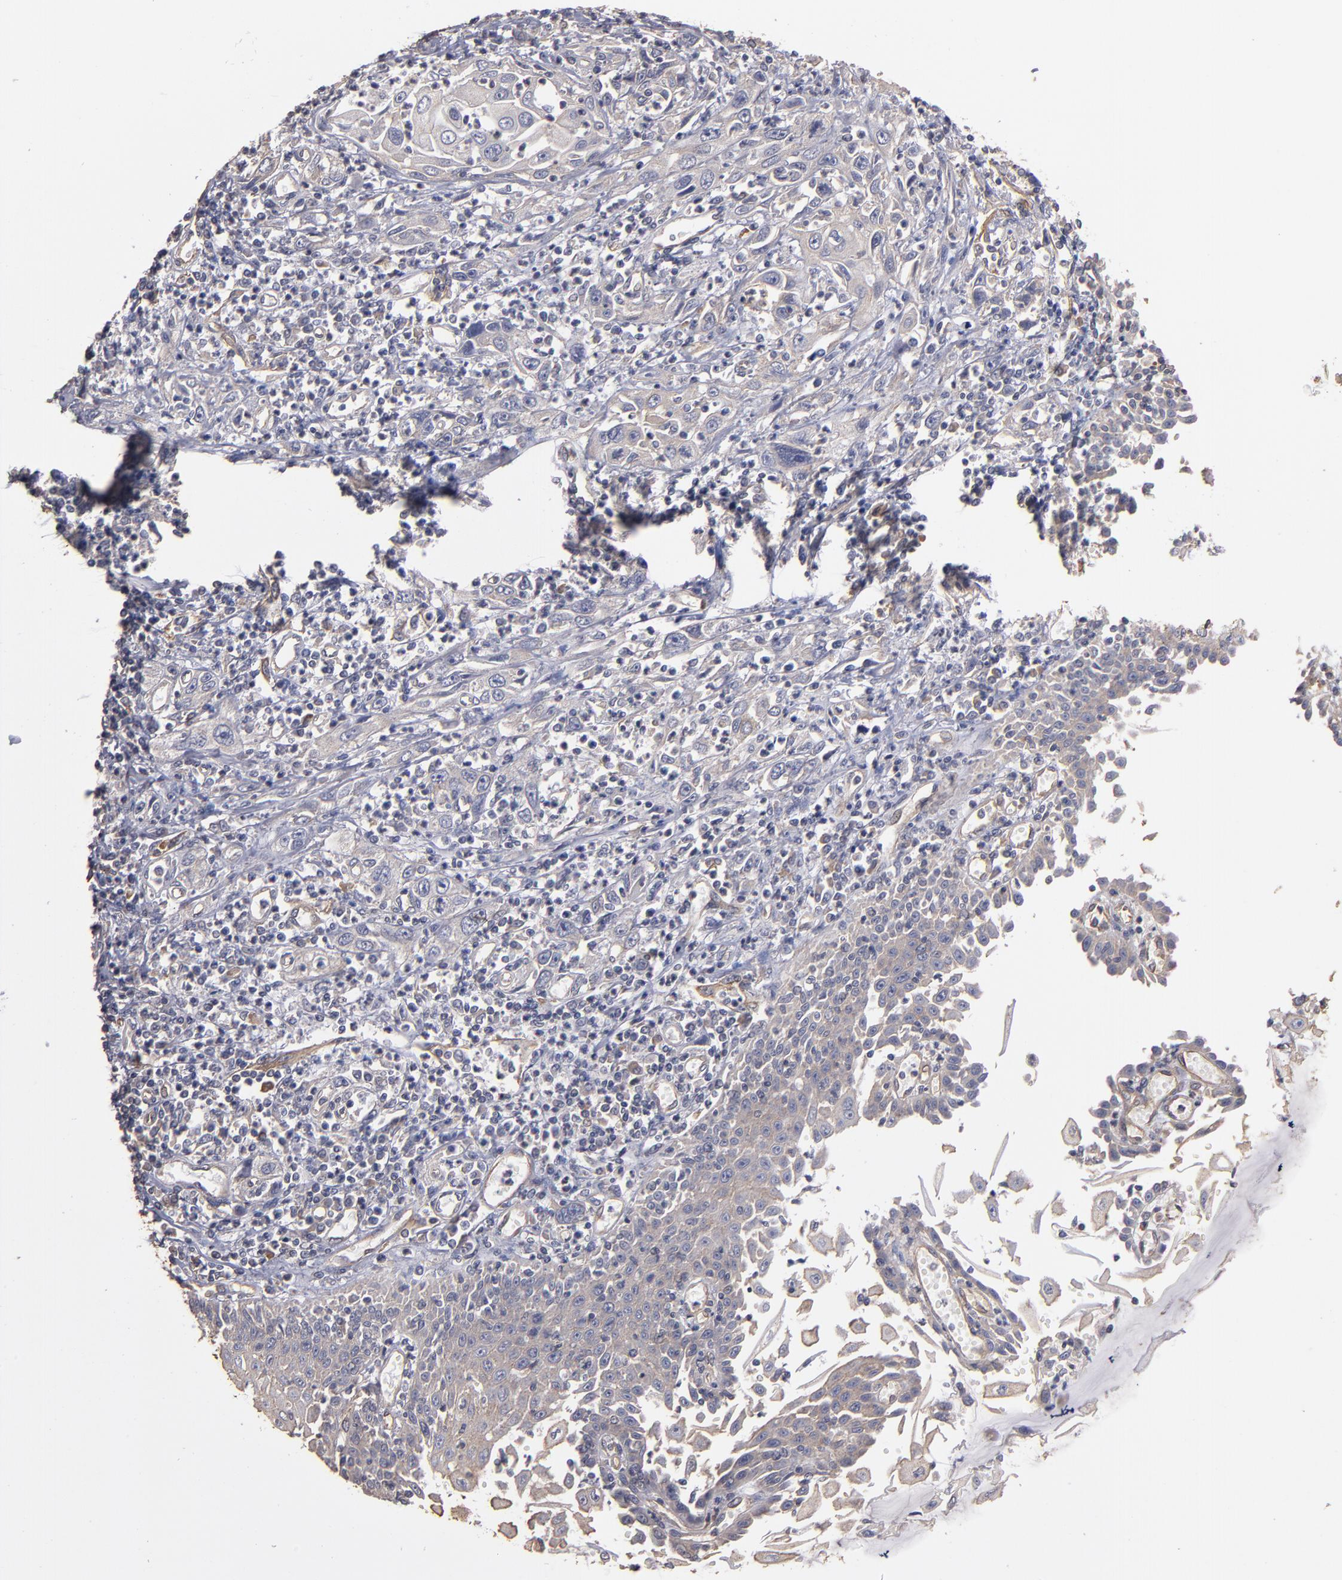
{"staining": {"intensity": "negative", "quantity": "none", "location": "none"}, "tissue": "esophagus", "cell_type": "Squamous epithelial cells", "image_type": "normal", "snomed": [{"axis": "morphology", "description": "Normal tissue, NOS"}, {"axis": "topography", "description": "Esophagus"}], "caption": "Photomicrograph shows no protein positivity in squamous epithelial cells of unremarkable esophagus. (DAB immunohistochemistry (IHC) with hematoxylin counter stain).", "gene": "DMD", "patient": {"sex": "male", "age": 65}}